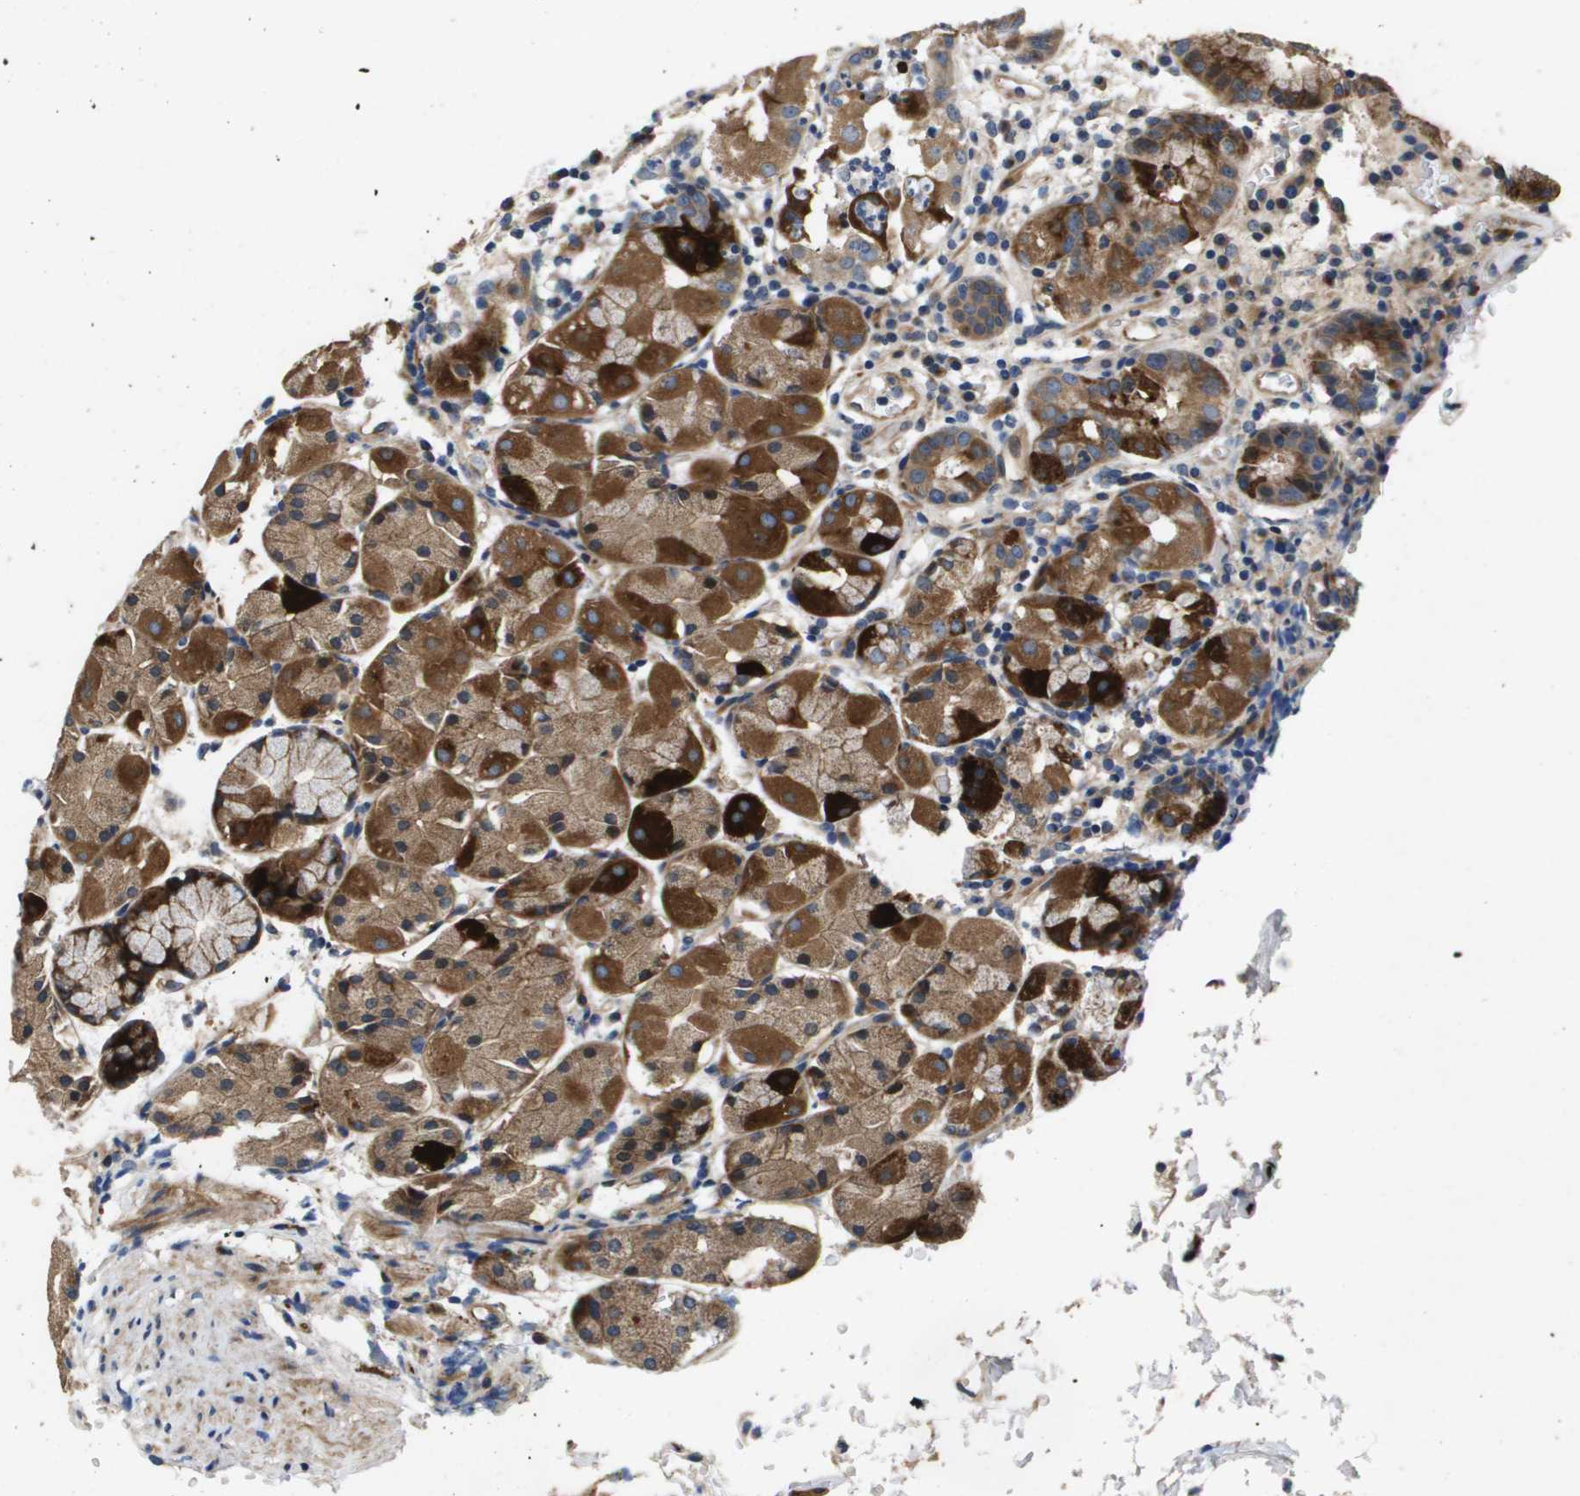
{"staining": {"intensity": "moderate", "quantity": ">75%", "location": "cytoplasmic/membranous"}, "tissue": "stomach", "cell_type": "Glandular cells", "image_type": "normal", "snomed": [{"axis": "morphology", "description": "Normal tissue, NOS"}, {"axis": "topography", "description": "Stomach"}, {"axis": "topography", "description": "Stomach, lower"}], "caption": "Moderate cytoplasmic/membranous staining is seen in about >75% of glandular cells in unremarkable stomach.", "gene": "ENTPD2", "patient": {"sex": "female", "age": 75}}